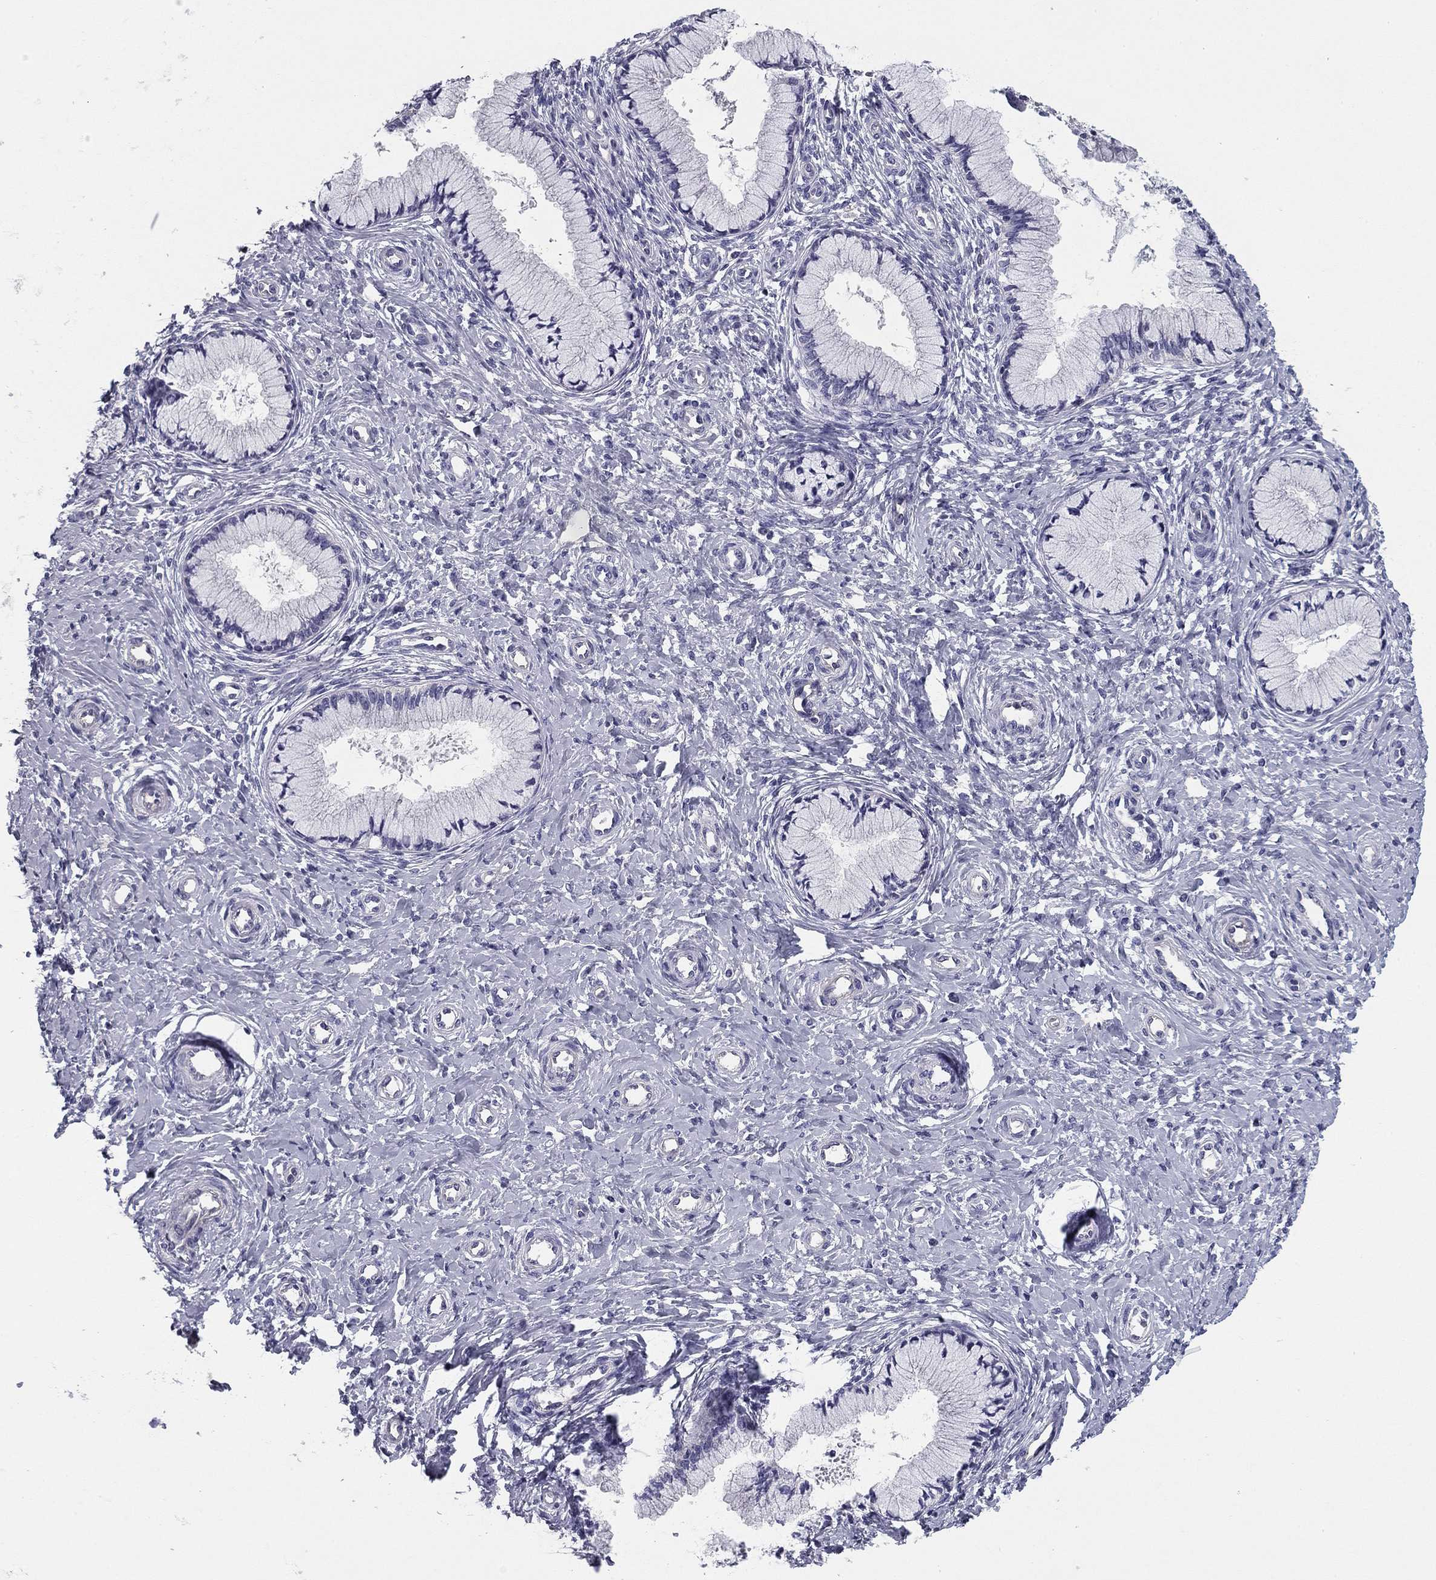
{"staining": {"intensity": "negative", "quantity": "none", "location": "none"}, "tissue": "cervix", "cell_type": "Glandular cells", "image_type": "normal", "snomed": [{"axis": "morphology", "description": "Normal tissue, NOS"}, {"axis": "topography", "description": "Cervix"}], "caption": "The histopathology image shows no staining of glandular cells in unremarkable cervix.", "gene": "FLNC", "patient": {"sex": "female", "age": 37}}